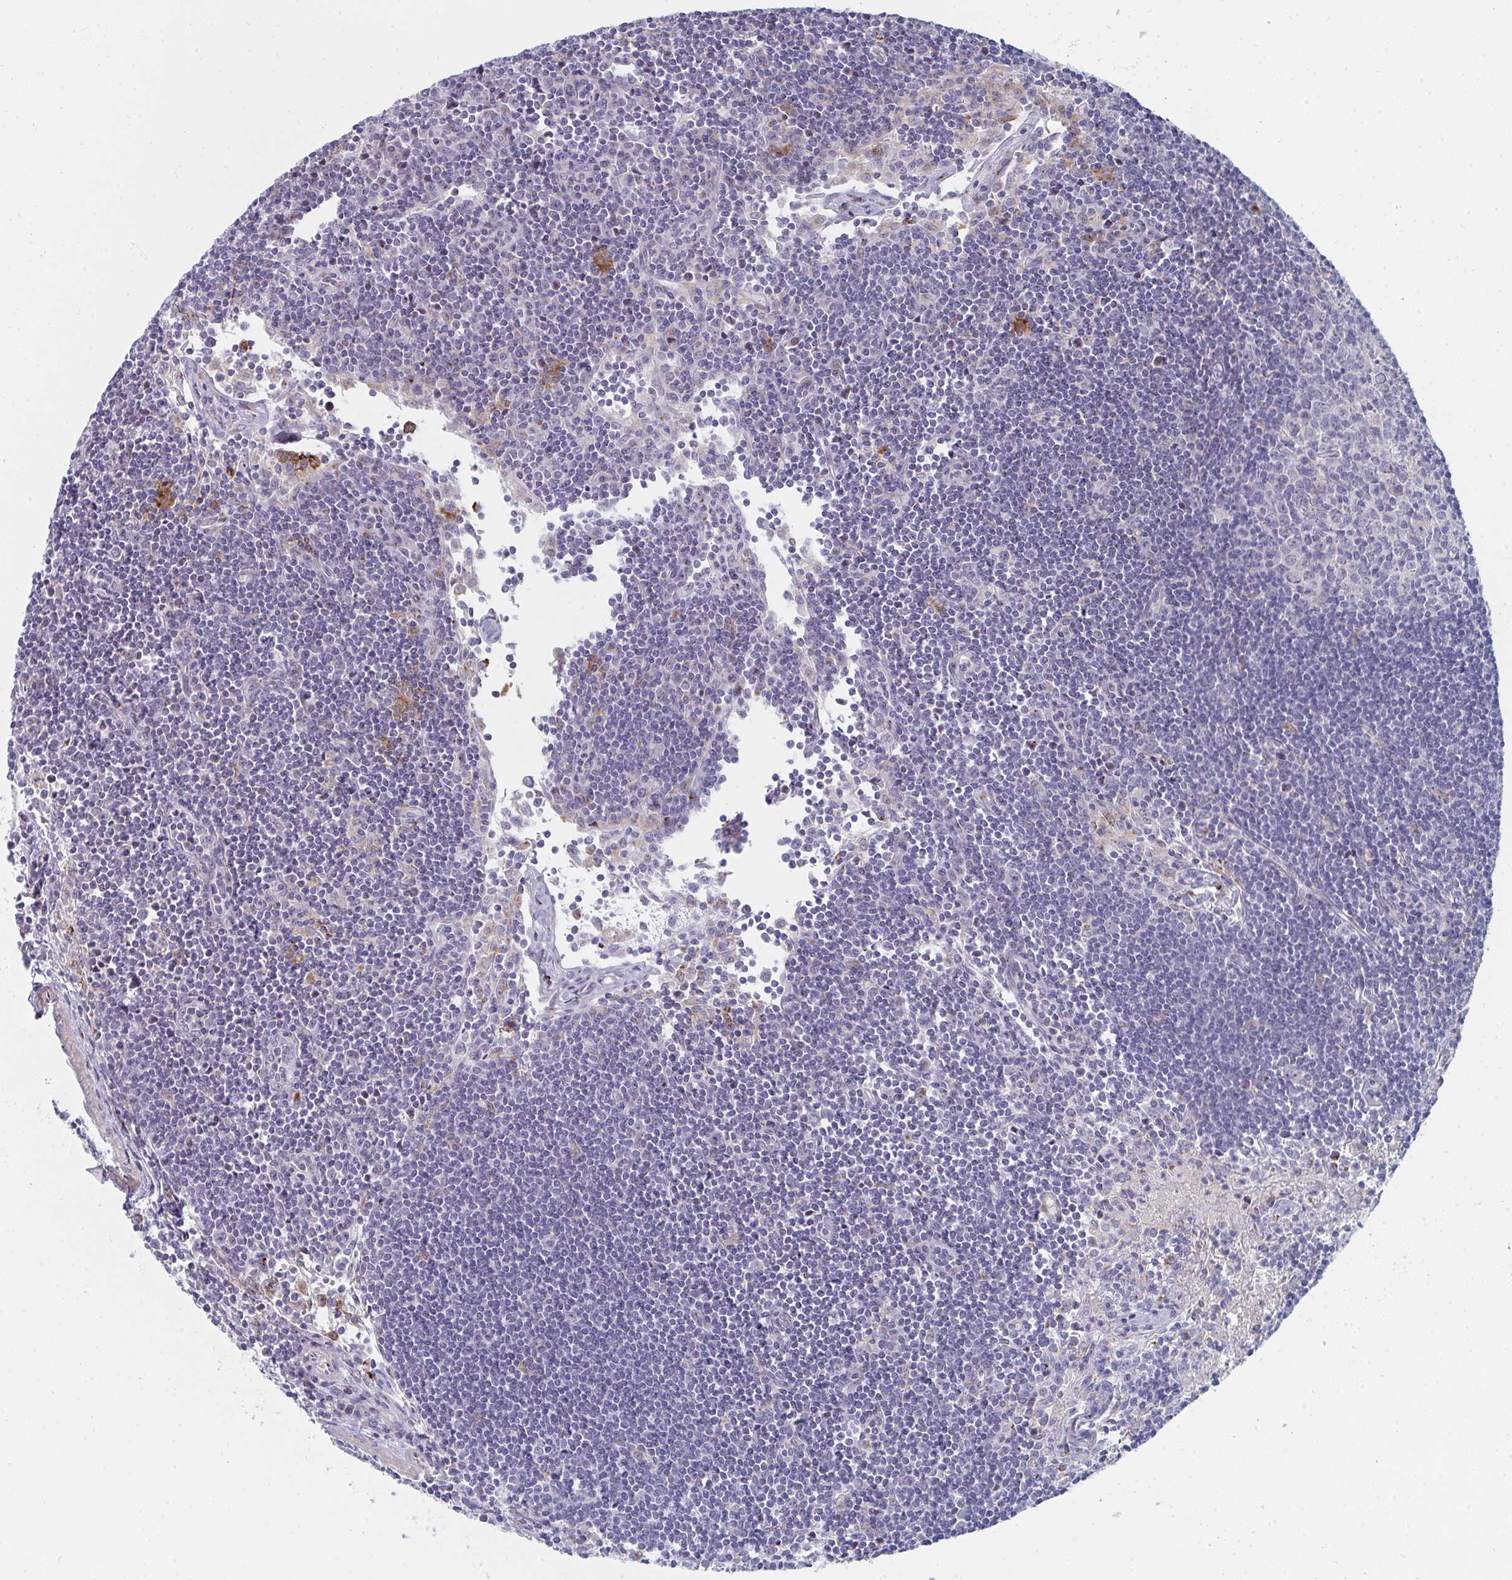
{"staining": {"intensity": "moderate", "quantity": "<25%", "location": "cytoplasmic/membranous"}, "tissue": "lymph node", "cell_type": "Germinal center cells", "image_type": "normal", "snomed": [{"axis": "morphology", "description": "Normal tissue, NOS"}, {"axis": "topography", "description": "Lymph node"}], "caption": "An IHC image of unremarkable tissue is shown. Protein staining in brown shows moderate cytoplasmic/membranous positivity in lymph node within germinal center cells.", "gene": "PSMG1", "patient": {"sex": "female", "age": 29}}